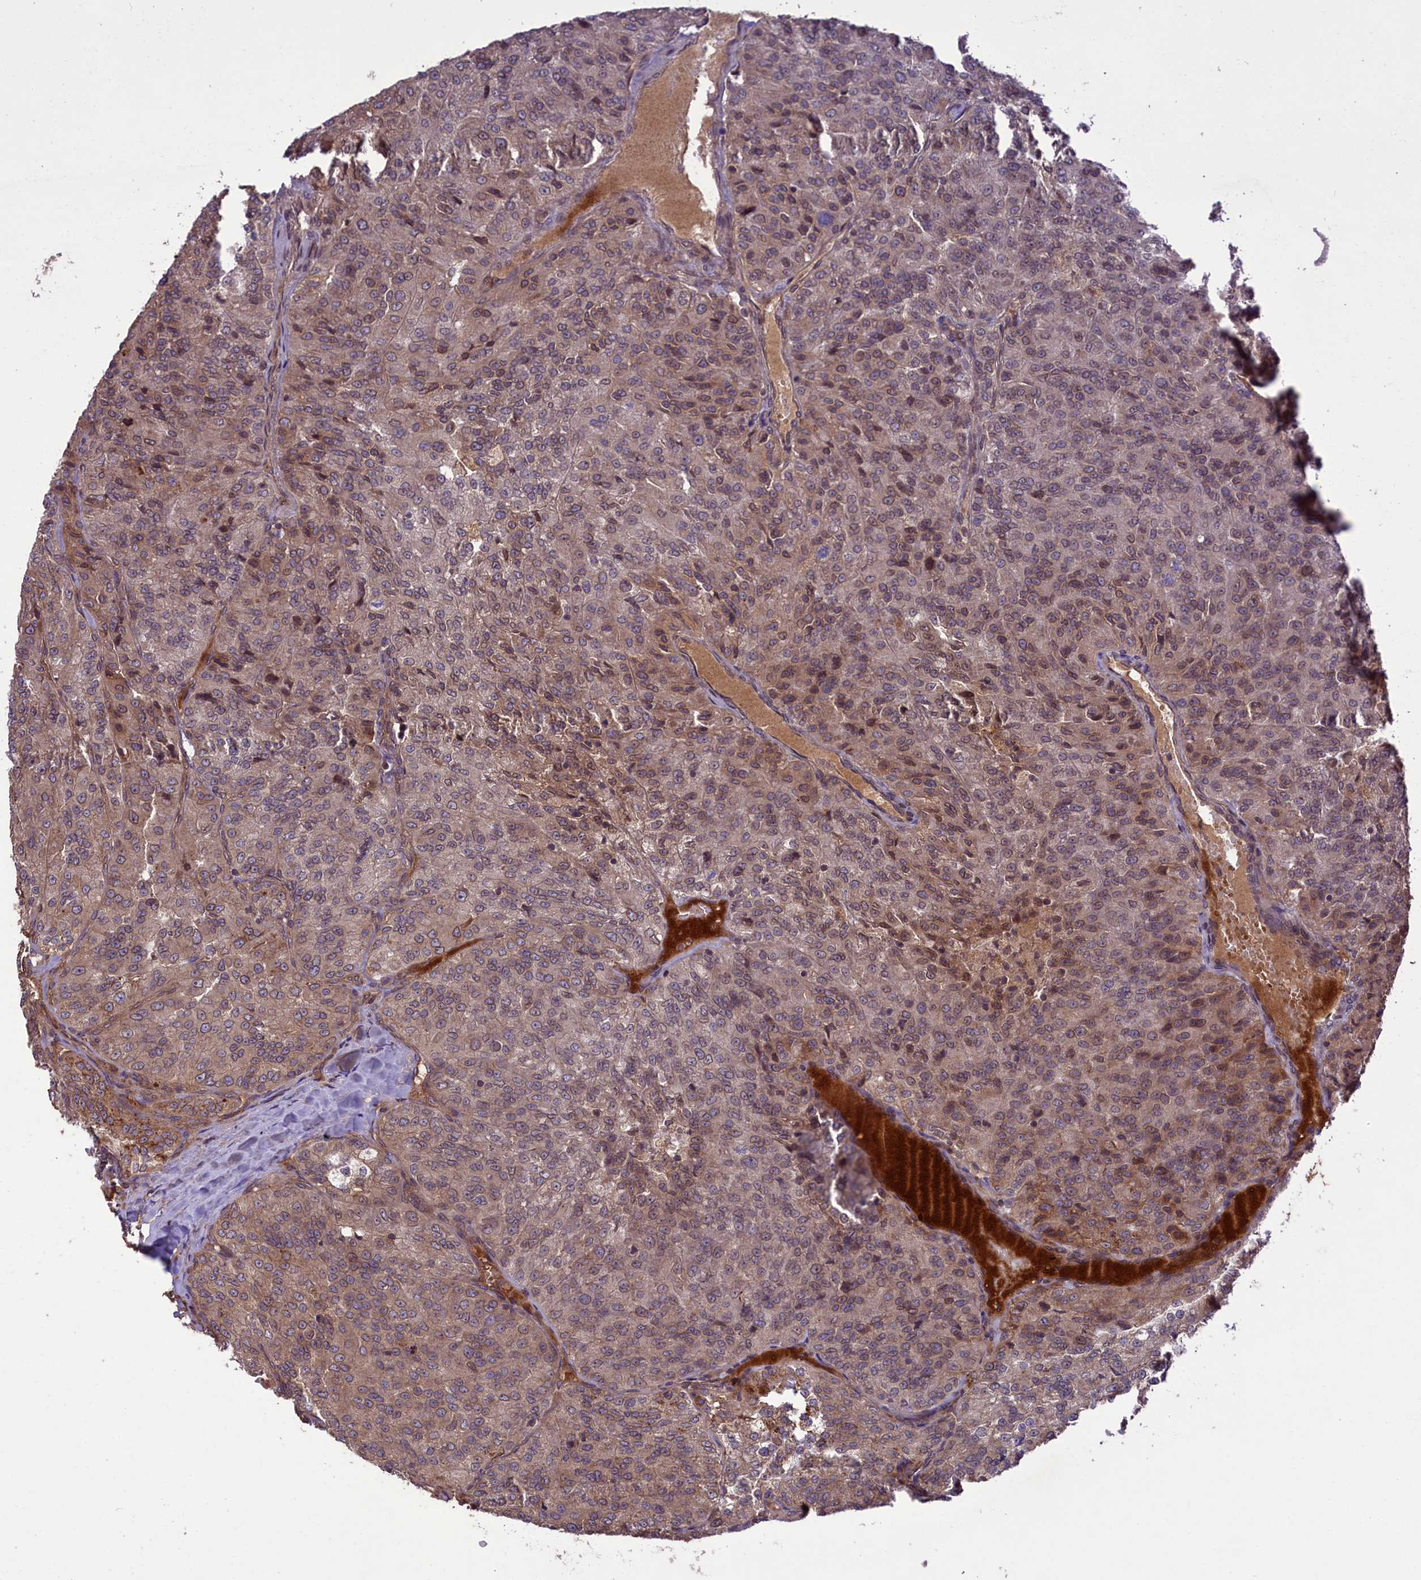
{"staining": {"intensity": "weak", "quantity": ">75%", "location": "cytoplasmic/membranous,nuclear"}, "tissue": "renal cancer", "cell_type": "Tumor cells", "image_type": "cancer", "snomed": [{"axis": "morphology", "description": "Adenocarcinoma, NOS"}, {"axis": "topography", "description": "Kidney"}], "caption": "Weak cytoplasmic/membranous and nuclear protein expression is identified in approximately >75% of tumor cells in renal cancer (adenocarcinoma).", "gene": "CCDC125", "patient": {"sex": "female", "age": 63}}